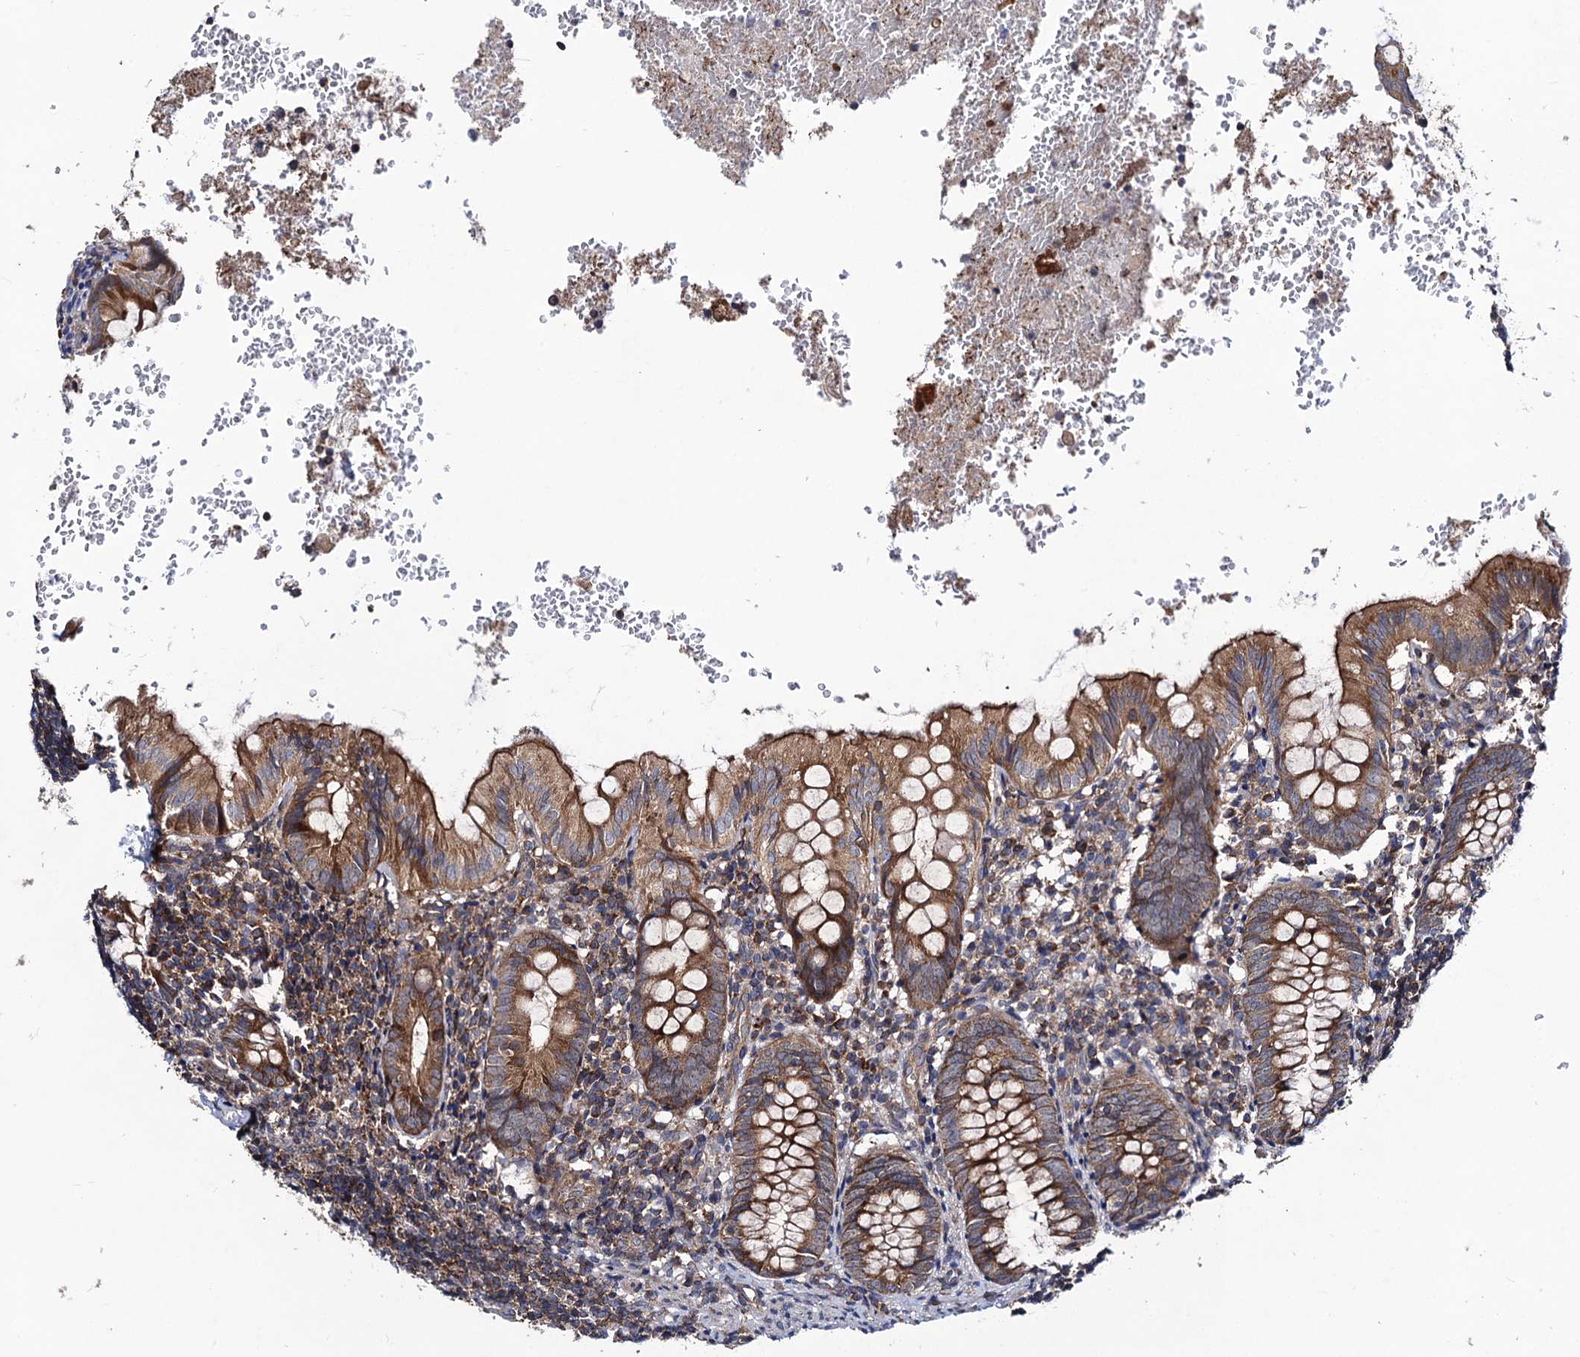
{"staining": {"intensity": "moderate", "quantity": ">75%", "location": "cytoplasmic/membranous"}, "tissue": "appendix", "cell_type": "Glandular cells", "image_type": "normal", "snomed": [{"axis": "morphology", "description": "Normal tissue, NOS"}, {"axis": "topography", "description": "Appendix"}], "caption": "Immunohistochemical staining of unremarkable appendix shows medium levels of moderate cytoplasmic/membranous staining in about >75% of glandular cells.", "gene": "DYDC1", "patient": {"sex": "male", "age": 8}}